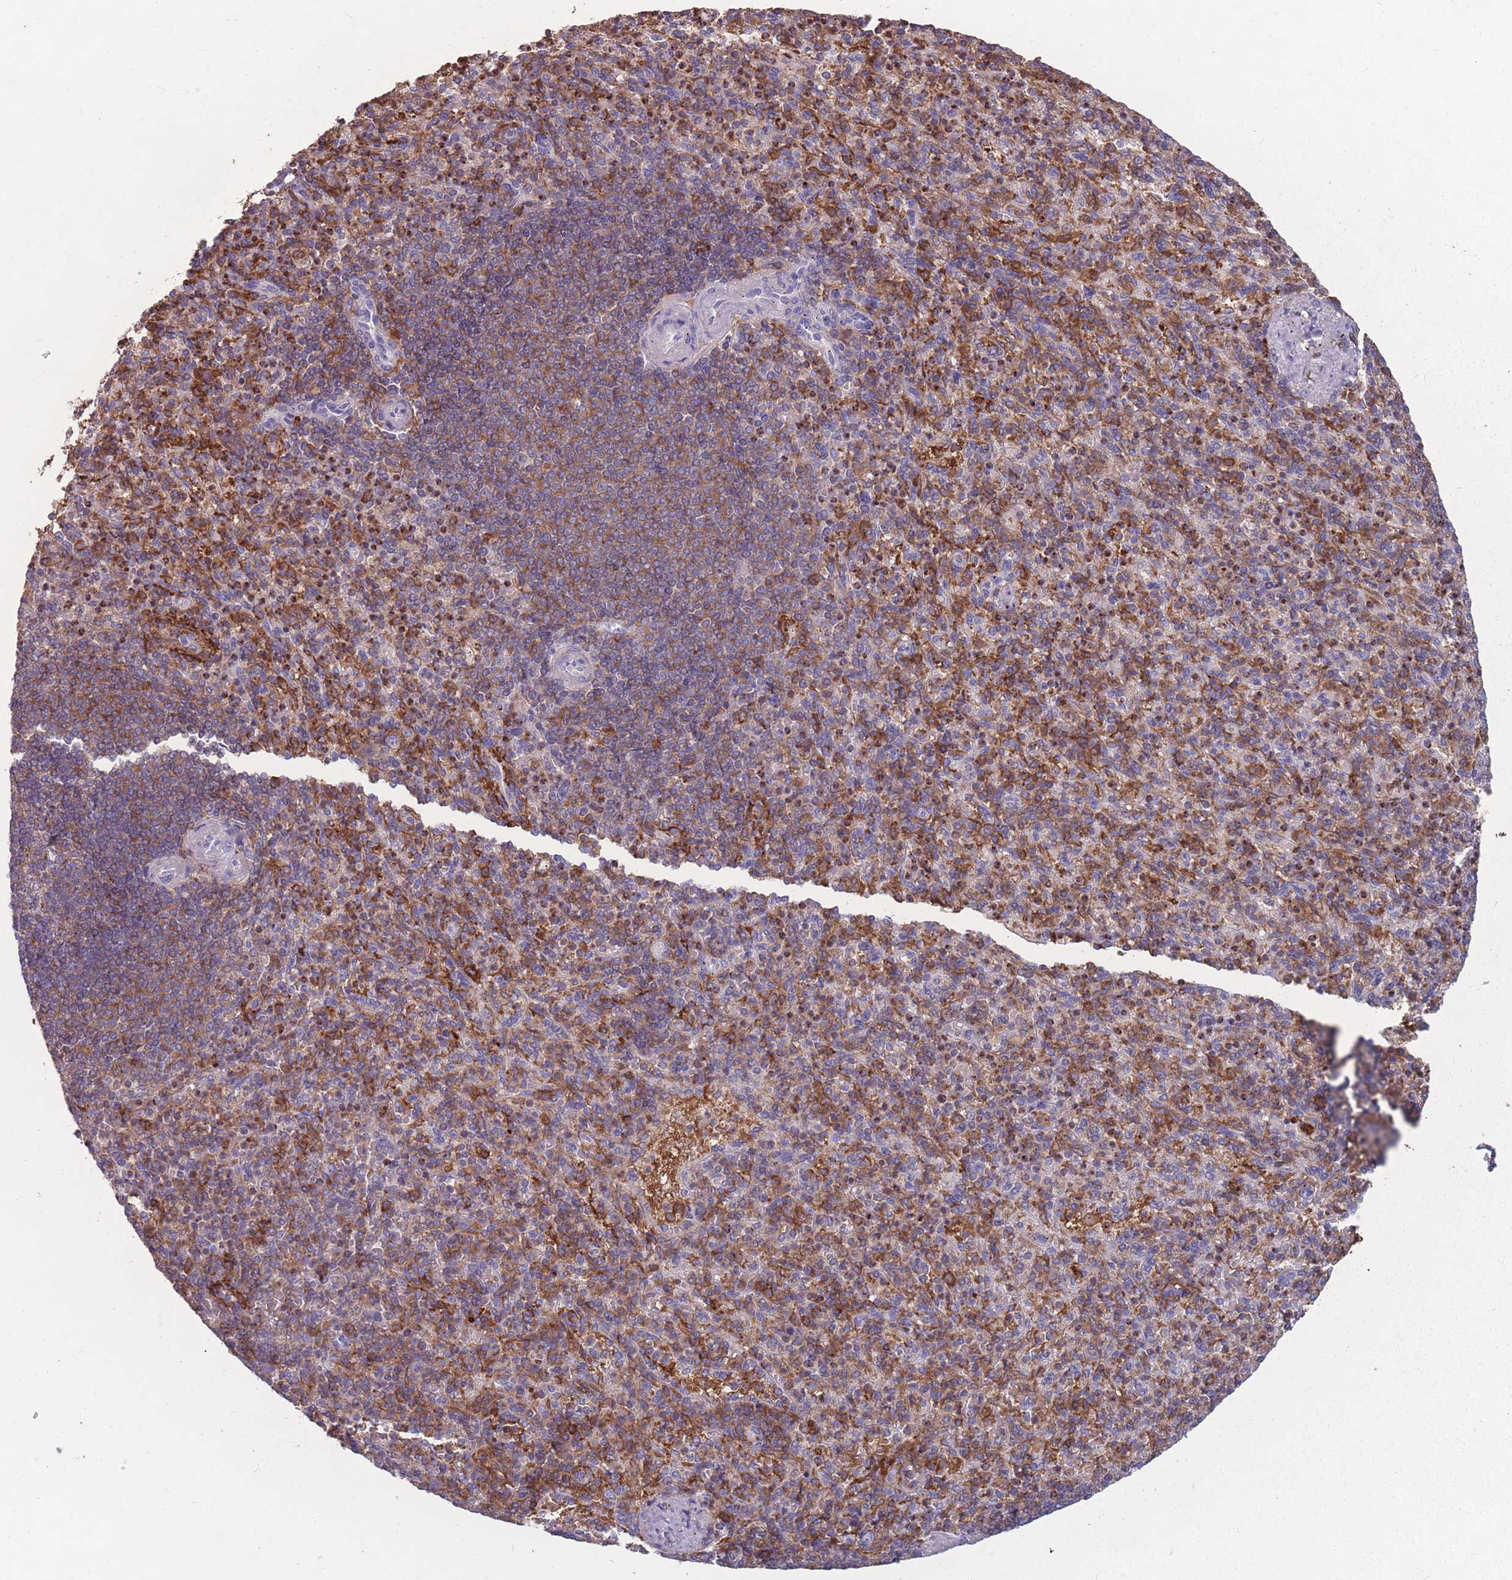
{"staining": {"intensity": "strong", "quantity": "25%-75%", "location": "cytoplasmic/membranous"}, "tissue": "spleen", "cell_type": "Cells in red pulp", "image_type": "normal", "snomed": [{"axis": "morphology", "description": "Normal tissue, NOS"}, {"axis": "topography", "description": "Spleen"}], "caption": "Normal spleen exhibits strong cytoplasmic/membranous positivity in approximately 25%-75% of cells in red pulp, visualized by immunohistochemistry. (Stains: DAB (3,3'-diaminobenzidine) in brown, nuclei in blue, Microscopy: brightfield microscopy at high magnification).", "gene": "CD33", "patient": {"sex": "female", "age": 74}}